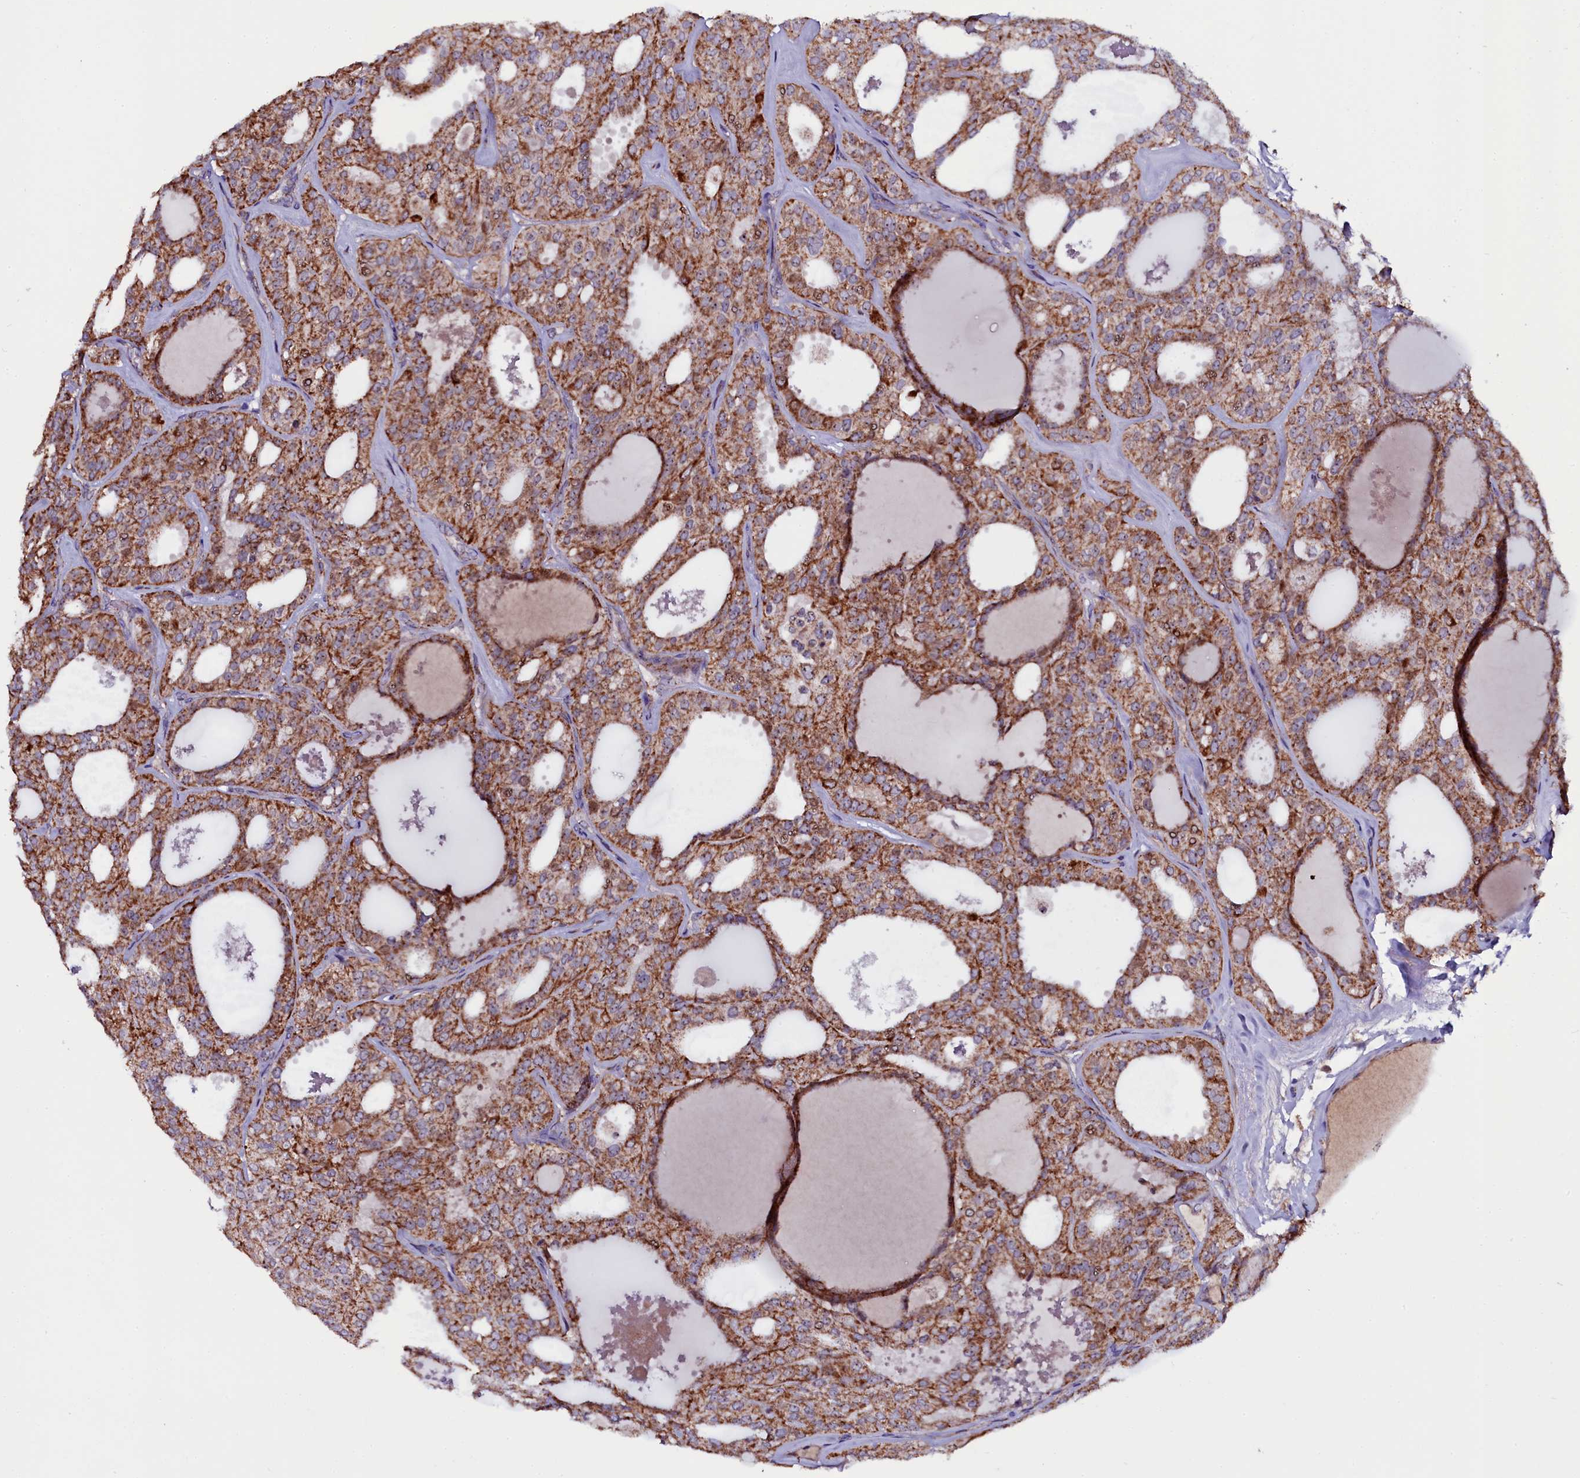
{"staining": {"intensity": "moderate", "quantity": ">75%", "location": "cytoplasmic/membranous"}, "tissue": "thyroid cancer", "cell_type": "Tumor cells", "image_type": "cancer", "snomed": [{"axis": "morphology", "description": "Follicular adenoma carcinoma, NOS"}, {"axis": "topography", "description": "Thyroid gland"}], "caption": "Approximately >75% of tumor cells in human thyroid cancer reveal moderate cytoplasmic/membranous protein positivity as visualized by brown immunohistochemical staining.", "gene": "NAA80", "patient": {"sex": "male", "age": 75}}